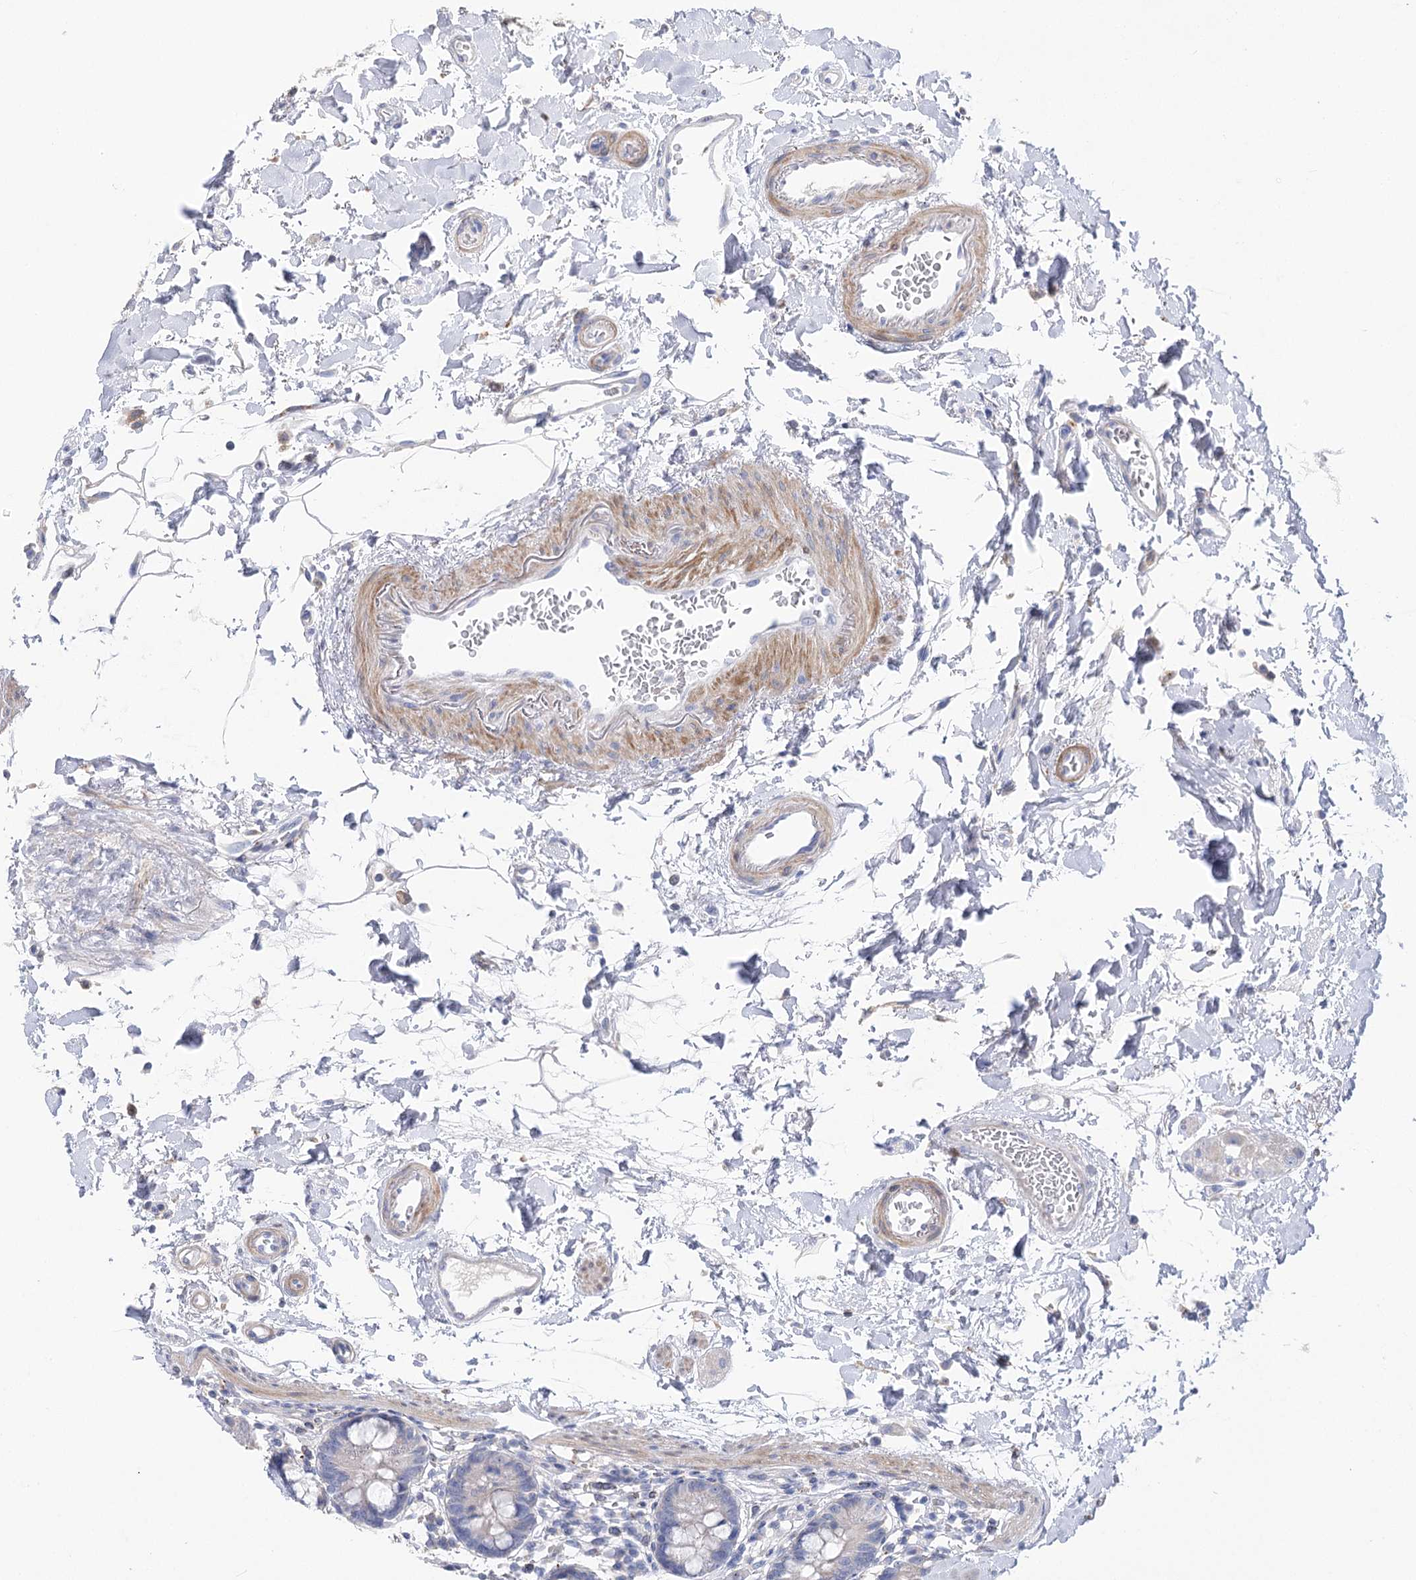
{"staining": {"intensity": "weak", "quantity": "<25%", "location": "cytoplasmic/membranous"}, "tissue": "small intestine", "cell_type": "Glandular cells", "image_type": "normal", "snomed": [{"axis": "morphology", "description": "Normal tissue, NOS"}, {"axis": "topography", "description": "Small intestine"}], "caption": "Protein analysis of normal small intestine exhibits no significant staining in glandular cells.", "gene": "NRAP", "patient": {"sex": "female", "age": 84}}